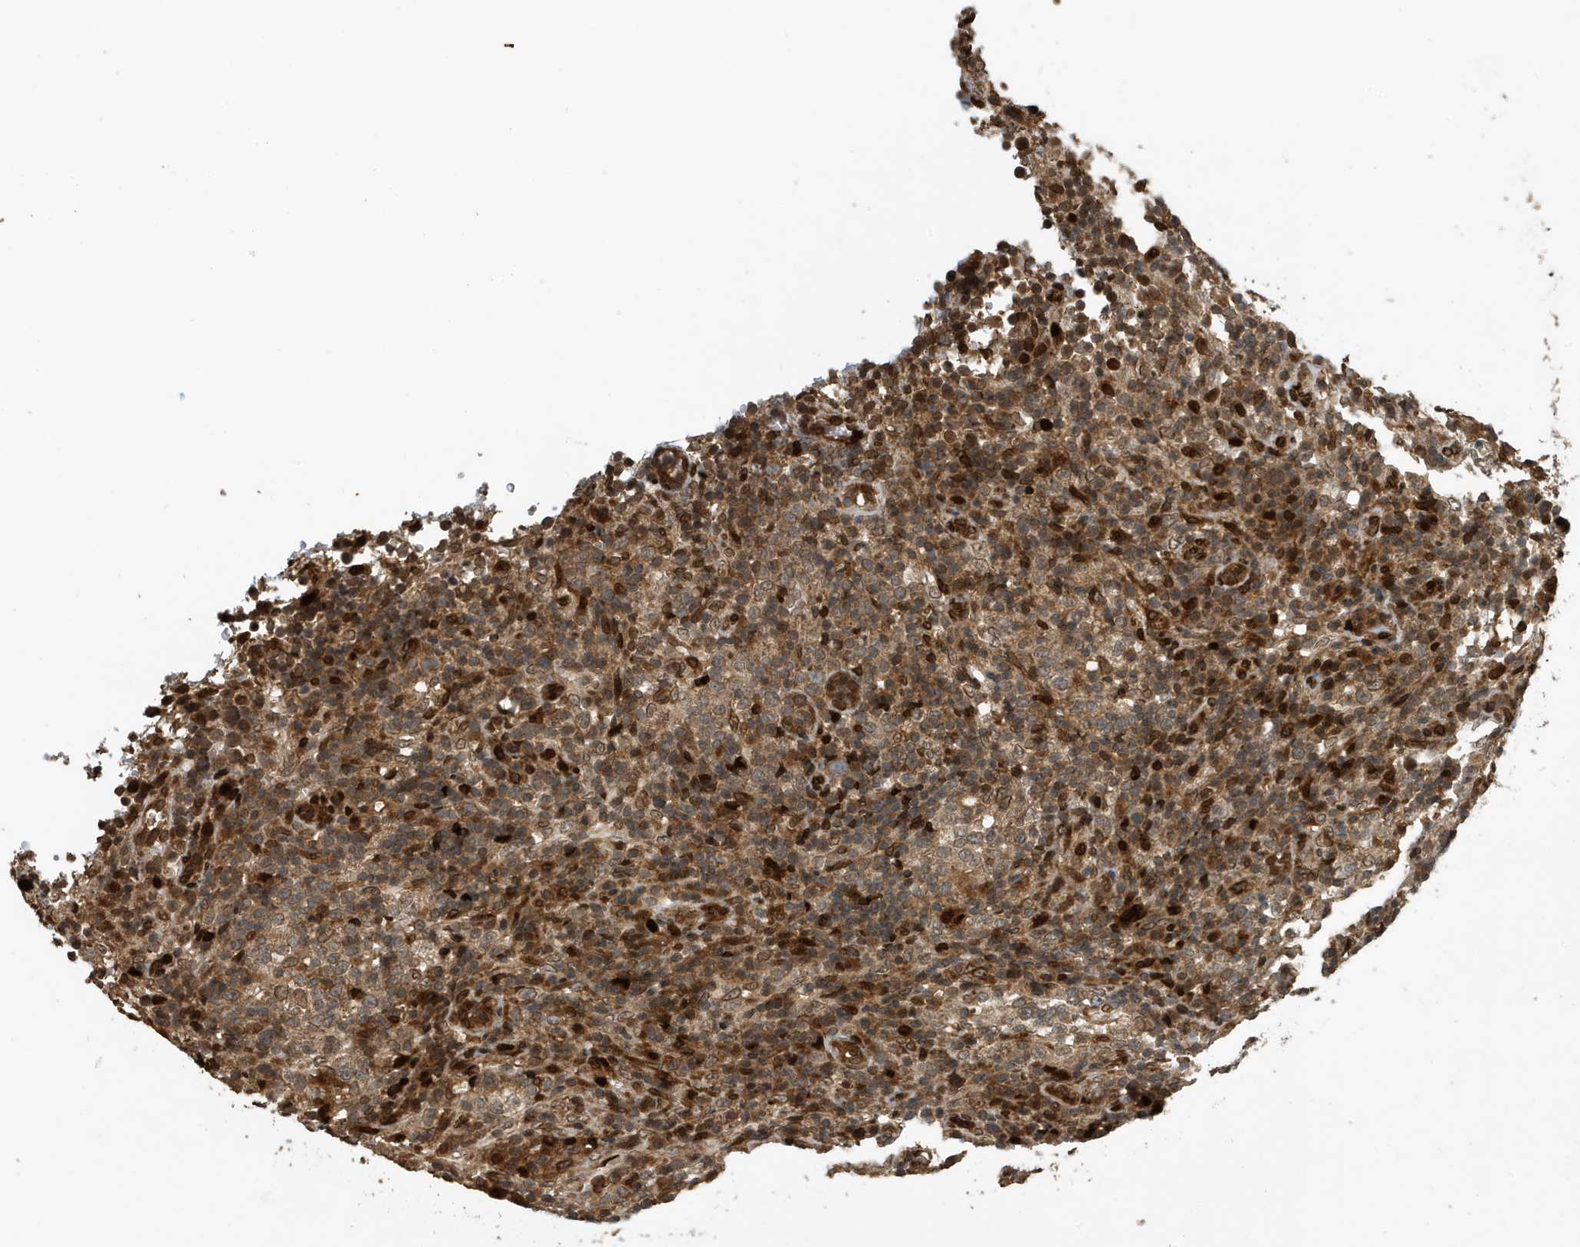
{"staining": {"intensity": "weak", "quantity": ">75%", "location": "cytoplasmic/membranous"}, "tissue": "lymphoma", "cell_type": "Tumor cells", "image_type": "cancer", "snomed": [{"axis": "morphology", "description": "Malignant lymphoma, non-Hodgkin's type, High grade"}, {"axis": "topography", "description": "Lymph node"}], "caption": "IHC photomicrograph of neoplastic tissue: malignant lymphoma, non-Hodgkin's type (high-grade) stained using immunohistochemistry (IHC) exhibits low levels of weak protein expression localized specifically in the cytoplasmic/membranous of tumor cells, appearing as a cytoplasmic/membranous brown color.", "gene": "DUSP18", "patient": {"sex": "female", "age": 76}}